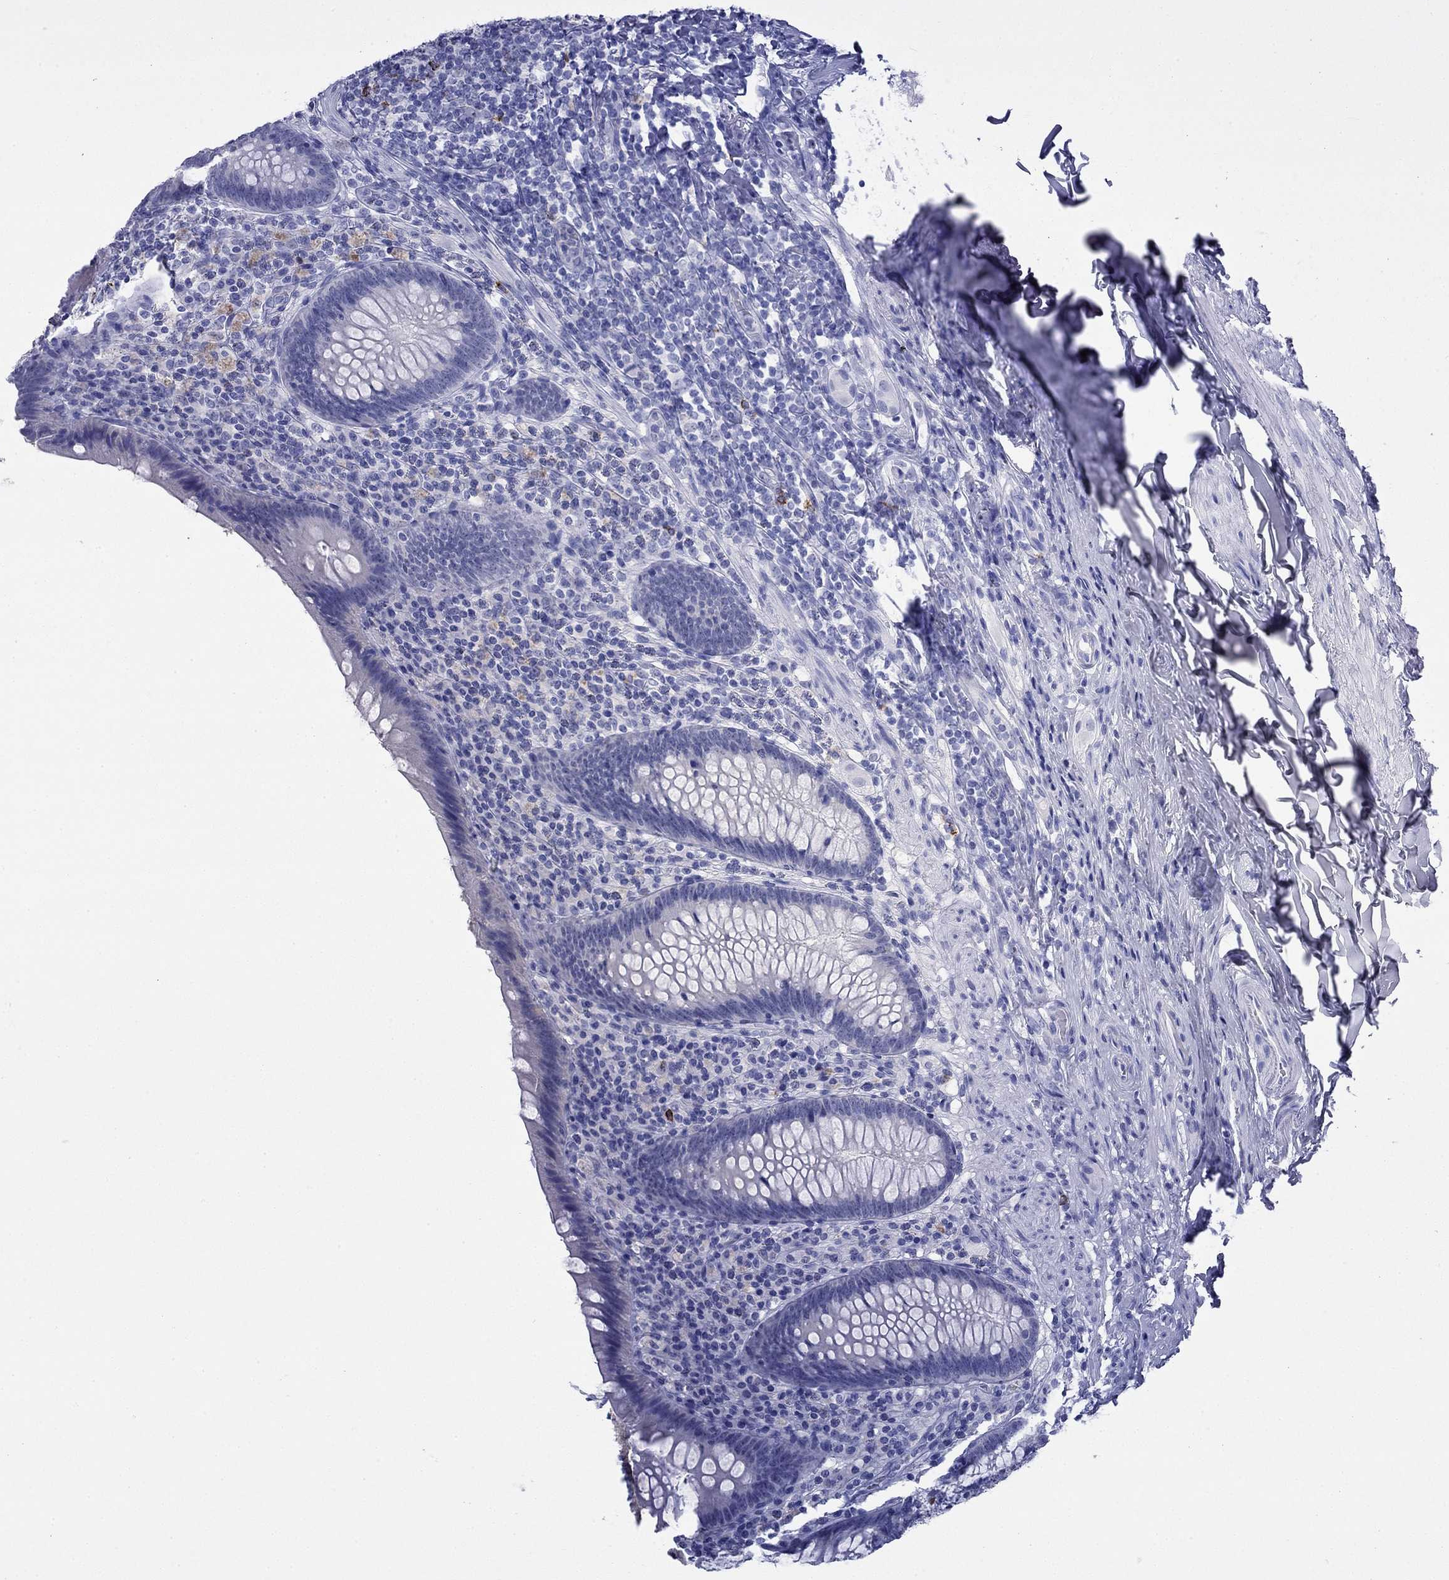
{"staining": {"intensity": "weak", "quantity": "25%-75%", "location": "cytoplasmic/membranous,nuclear"}, "tissue": "appendix", "cell_type": "Glandular cells", "image_type": "normal", "snomed": [{"axis": "morphology", "description": "Normal tissue, NOS"}, {"axis": "topography", "description": "Appendix"}], "caption": "A brown stain highlights weak cytoplasmic/membranous,nuclear staining of a protein in glandular cells of benign appendix.", "gene": "ODF4", "patient": {"sex": "male", "age": 47}}